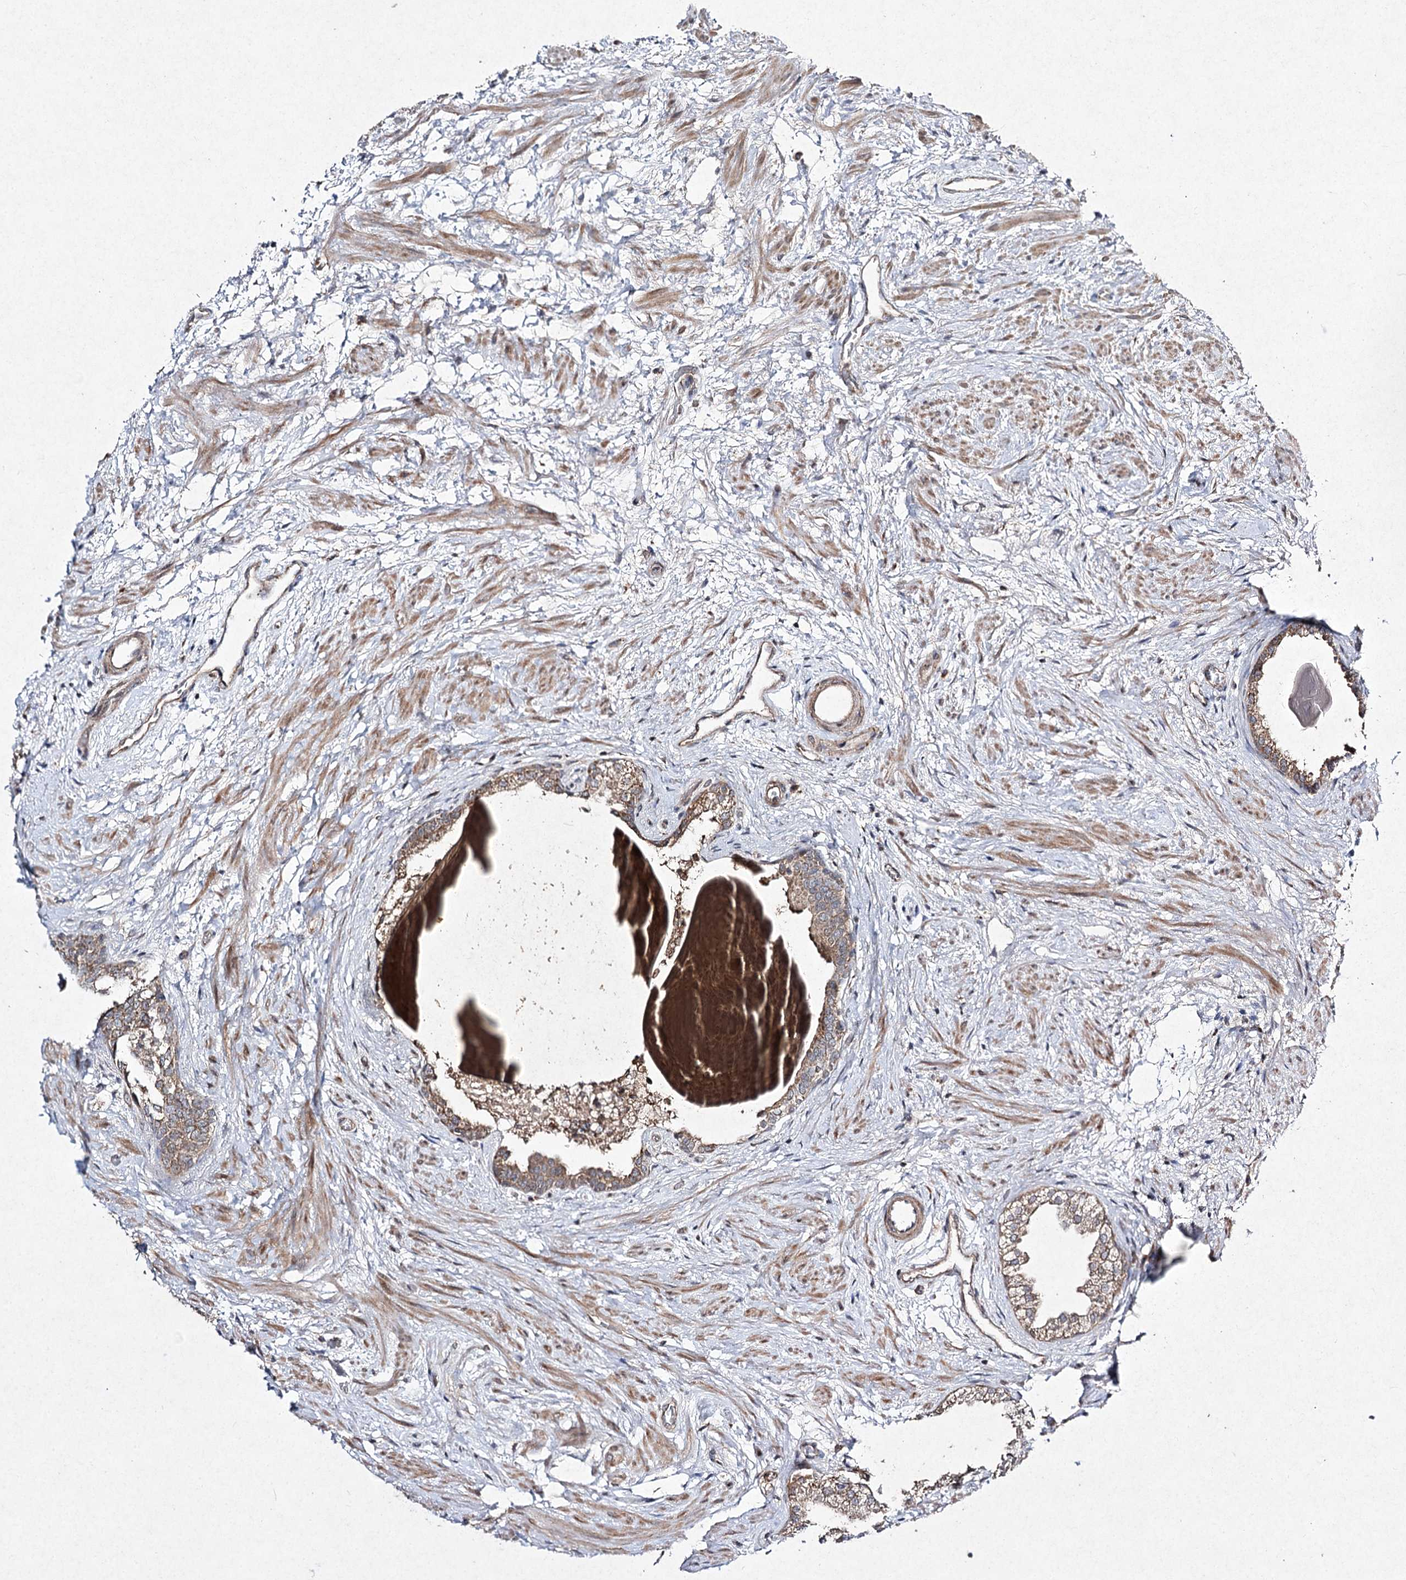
{"staining": {"intensity": "moderate", "quantity": ">75%", "location": "cytoplasmic/membranous"}, "tissue": "prostate", "cell_type": "Glandular cells", "image_type": "normal", "snomed": [{"axis": "morphology", "description": "Normal tissue, NOS"}, {"axis": "topography", "description": "Prostate"}], "caption": "A micrograph of prostate stained for a protein reveals moderate cytoplasmic/membranous brown staining in glandular cells.", "gene": "FANCL", "patient": {"sex": "male", "age": 48}}